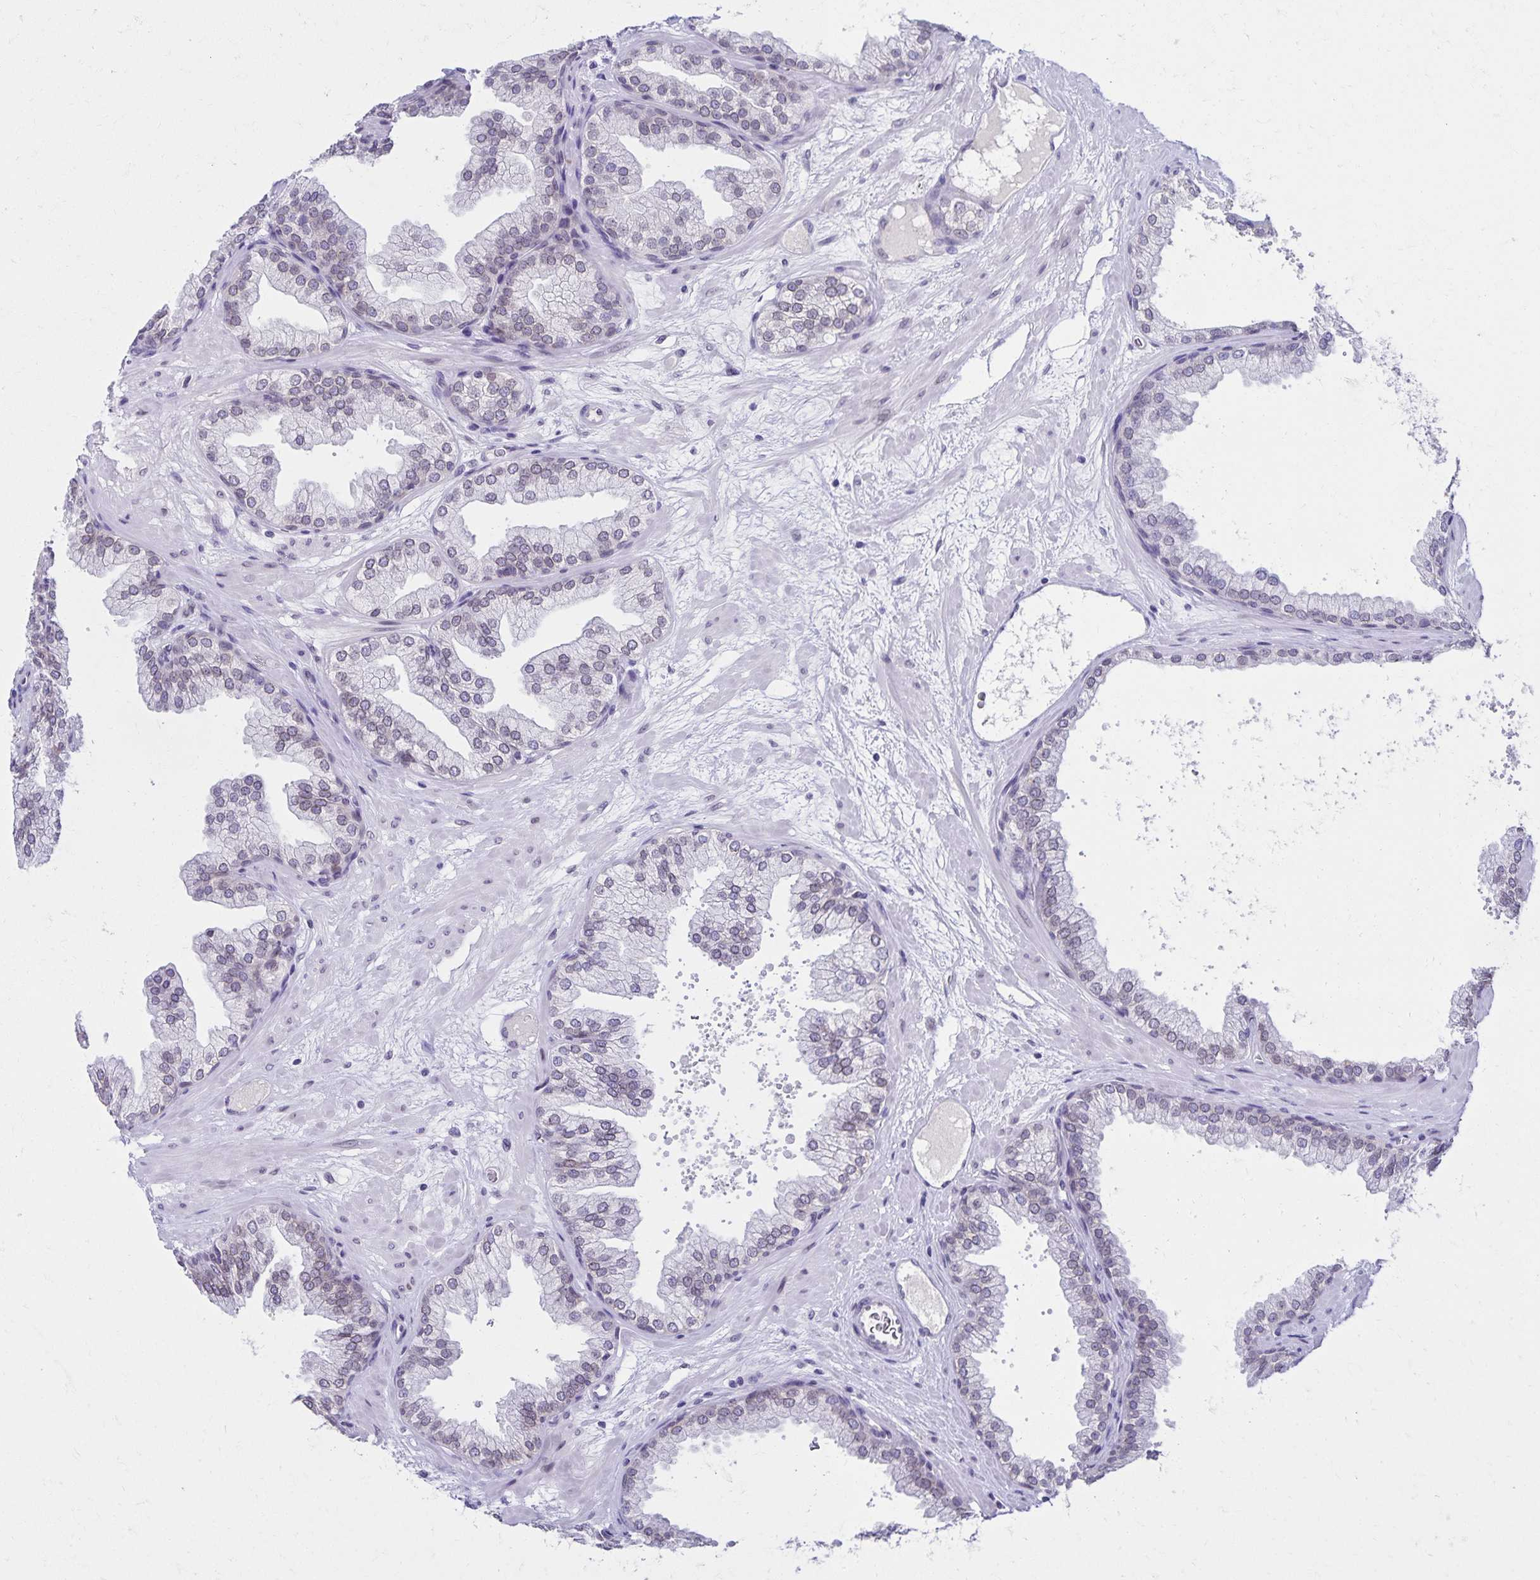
{"staining": {"intensity": "negative", "quantity": "none", "location": "none"}, "tissue": "prostate", "cell_type": "Glandular cells", "image_type": "normal", "snomed": [{"axis": "morphology", "description": "Normal tissue, NOS"}, {"axis": "topography", "description": "Prostate"}], "caption": "The image reveals no significant expression in glandular cells of prostate.", "gene": "FAM166C", "patient": {"sex": "male", "age": 37}}